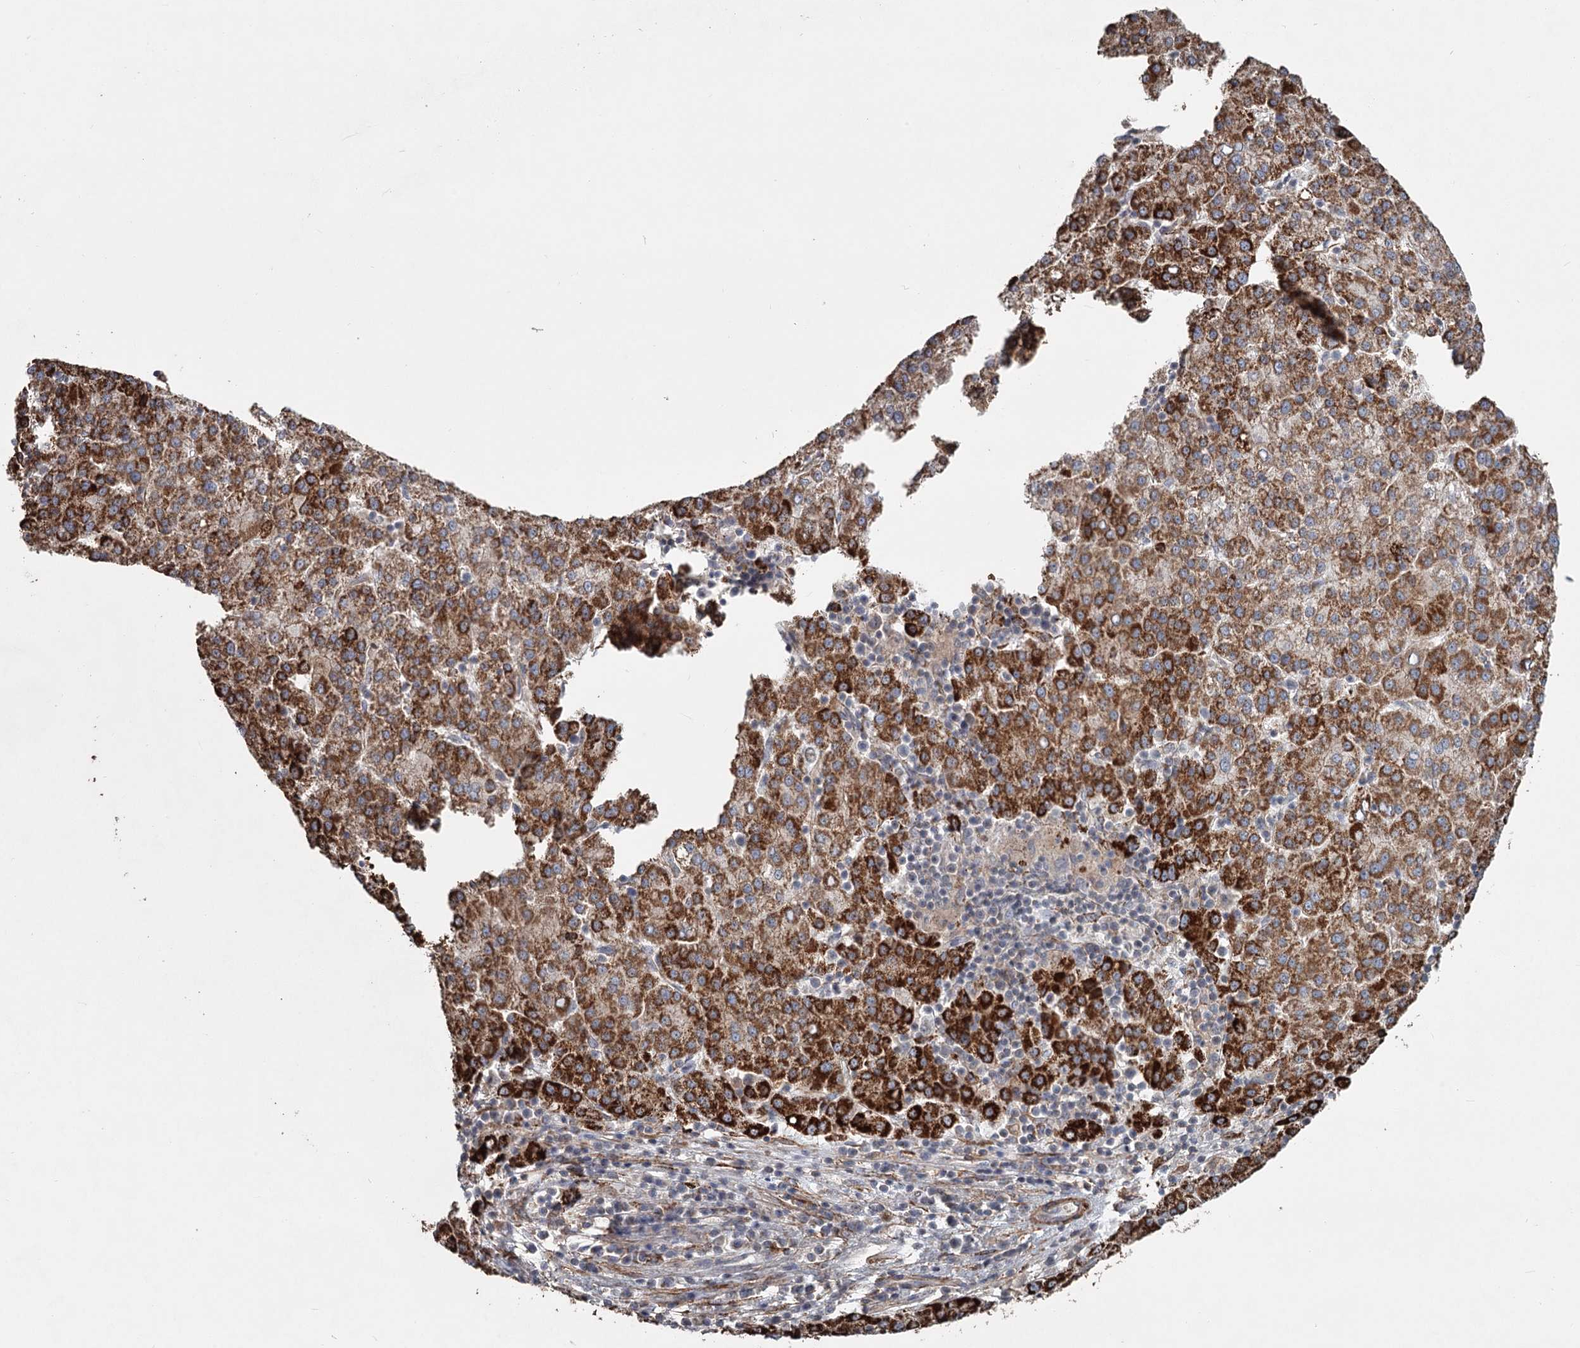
{"staining": {"intensity": "strong", "quantity": "25%-75%", "location": "cytoplasmic/membranous"}, "tissue": "liver cancer", "cell_type": "Tumor cells", "image_type": "cancer", "snomed": [{"axis": "morphology", "description": "Carcinoma, Hepatocellular, NOS"}, {"axis": "topography", "description": "Liver"}], "caption": "This is a photomicrograph of IHC staining of liver cancer (hepatocellular carcinoma), which shows strong expression in the cytoplasmic/membranous of tumor cells.", "gene": "DHRS9", "patient": {"sex": "female", "age": 58}}